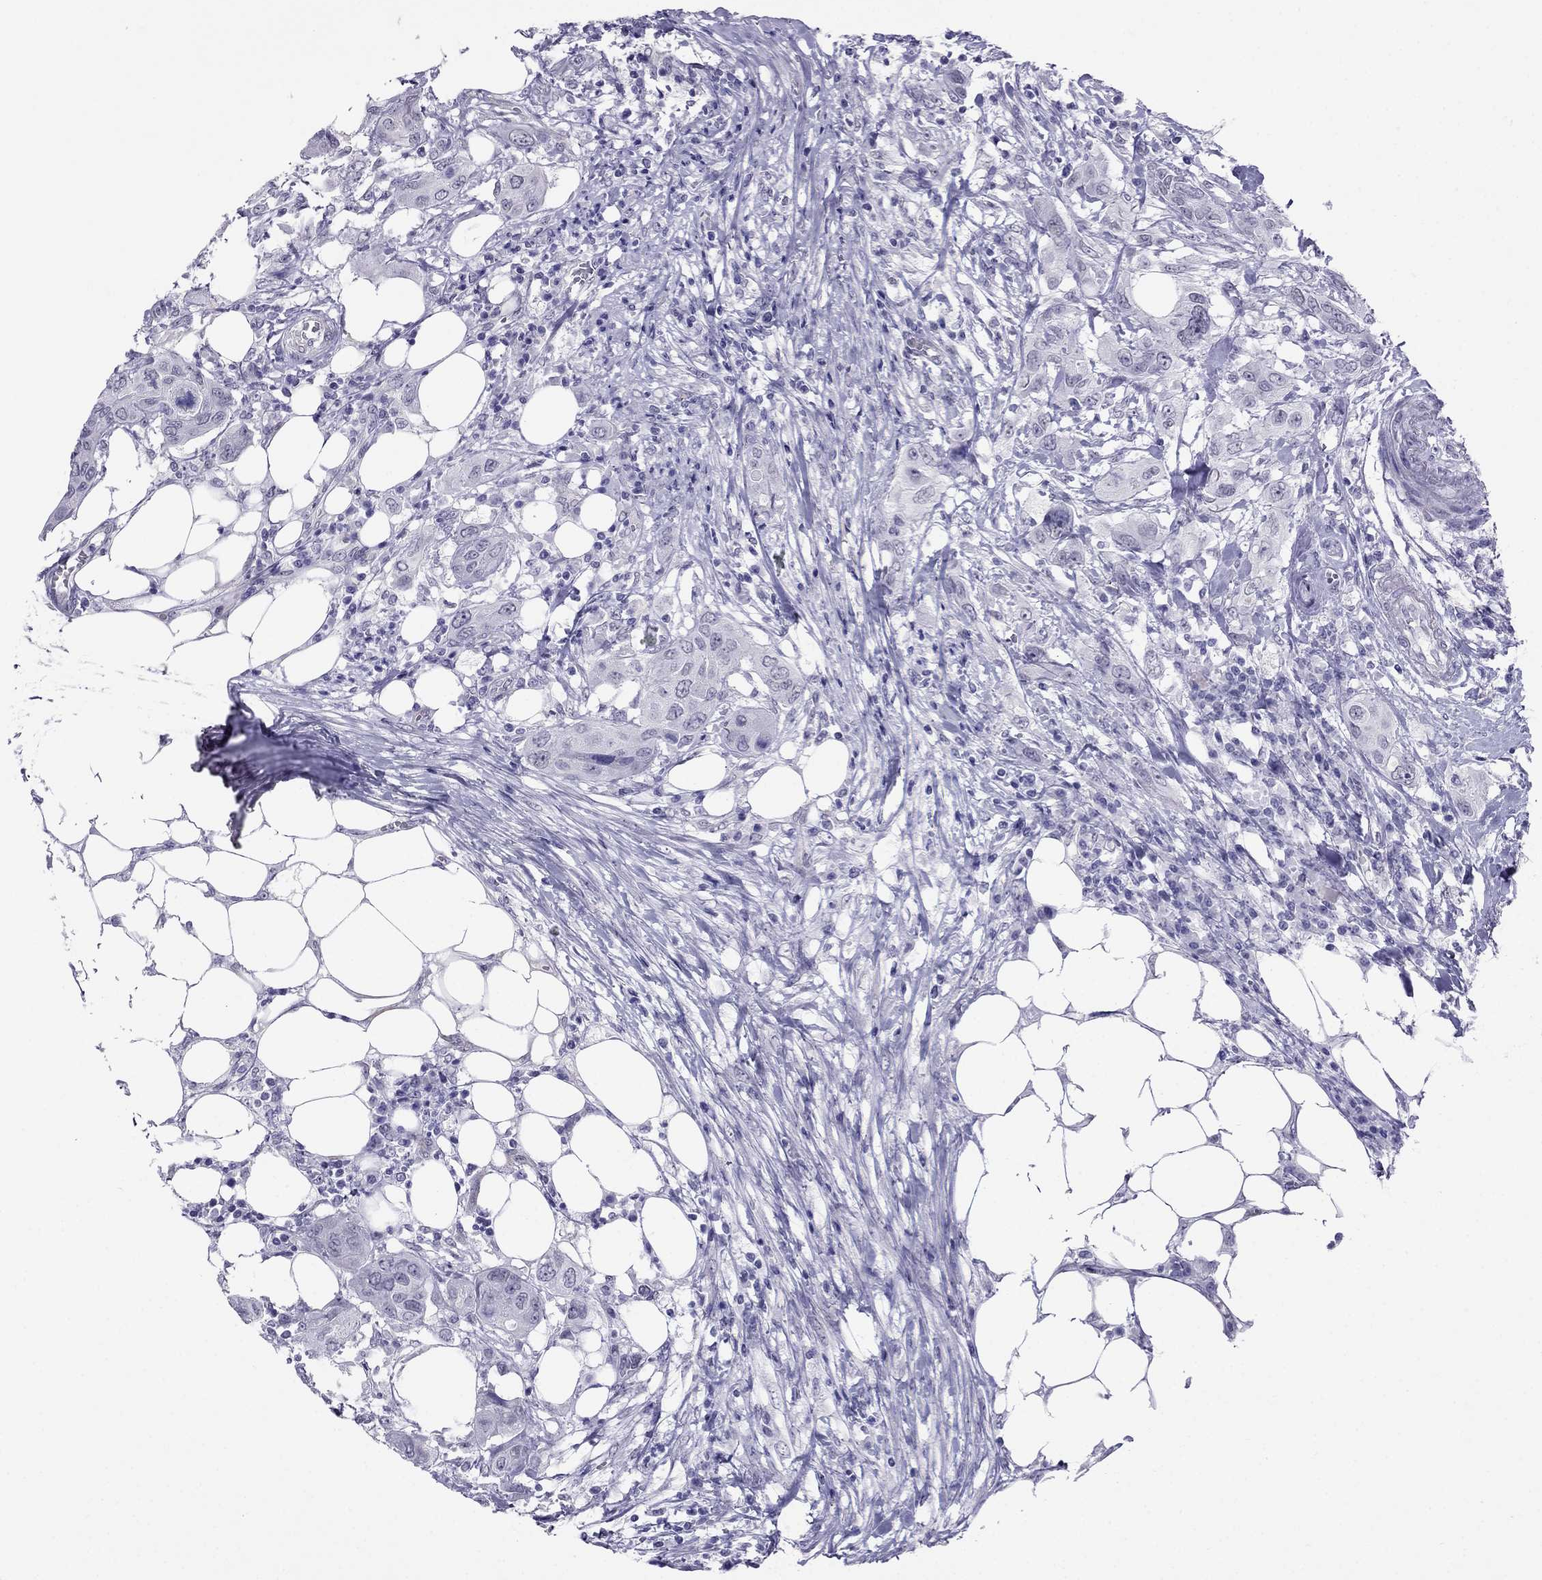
{"staining": {"intensity": "negative", "quantity": "none", "location": "none"}, "tissue": "urothelial cancer", "cell_type": "Tumor cells", "image_type": "cancer", "snomed": [{"axis": "morphology", "description": "Urothelial carcinoma, NOS"}, {"axis": "morphology", "description": "Urothelial carcinoma, High grade"}, {"axis": "topography", "description": "Urinary bladder"}], "caption": "Immunohistochemistry photomicrograph of neoplastic tissue: human urothelial cancer stained with DAB (3,3'-diaminobenzidine) demonstrates no significant protein staining in tumor cells.", "gene": "CROCC2", "patient": {"sex": "male", "age": 63}}